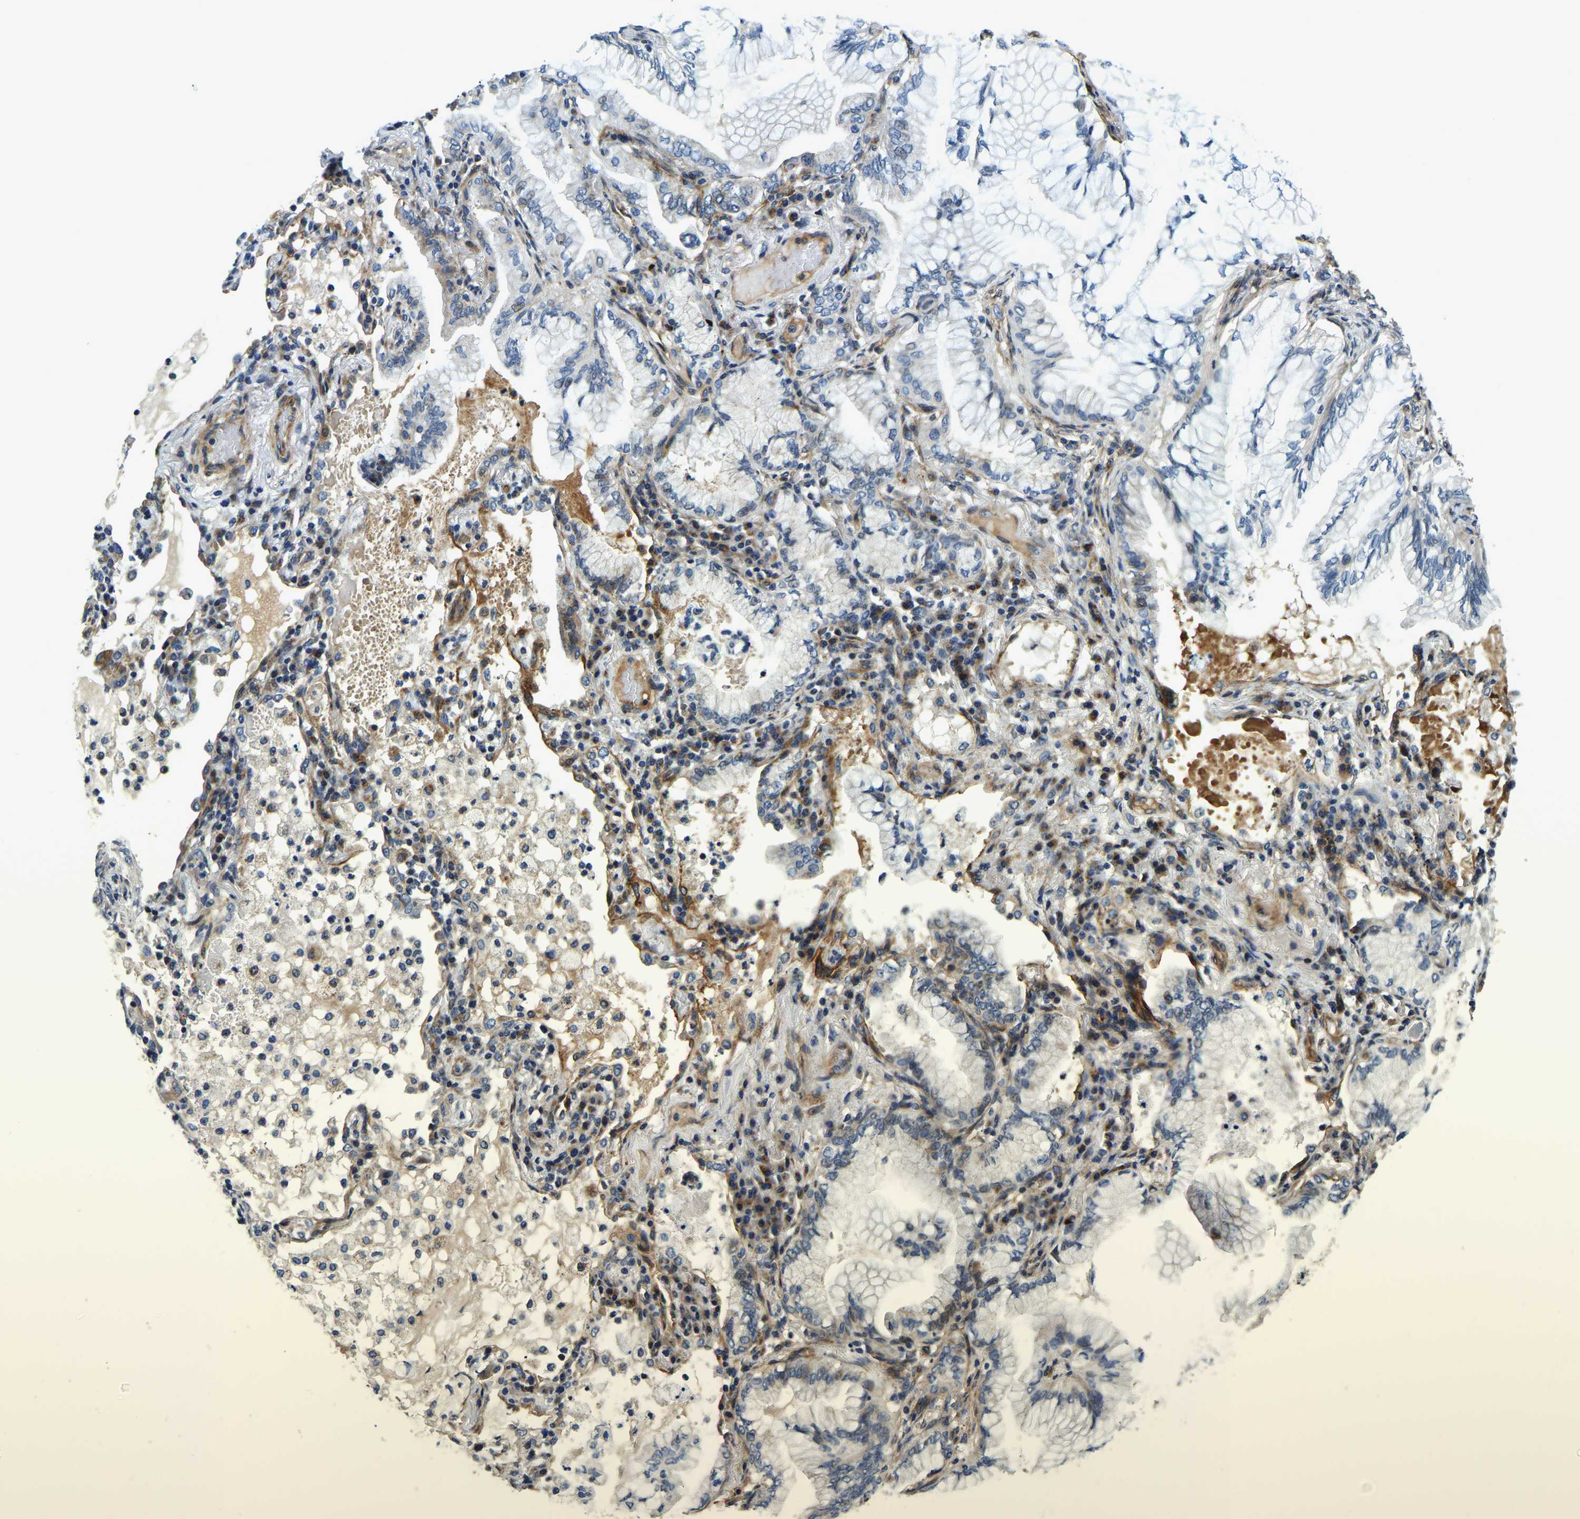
{"staining": {"intensity": "weak", "quantity": "<25%", "location": "cytoplasmic/membranous"}, "tissue": "lung cancer", "cell_type": "Tumor cells", "image_type": "cancer", "snomed": [{"axis": "morphology", "description": "Adenocarcinoma, NOS"}, {"axis": "topography", "description": "Lung"}], "caption": "This image is of lung cancer (adenocarcinoma) stained with IHC to label a protein in brown with the nuclei are counter-stained blue. There is no positivity in tumor cells.", "gene": "RNF39", "patient": {"sex": "female", "age": 70}}